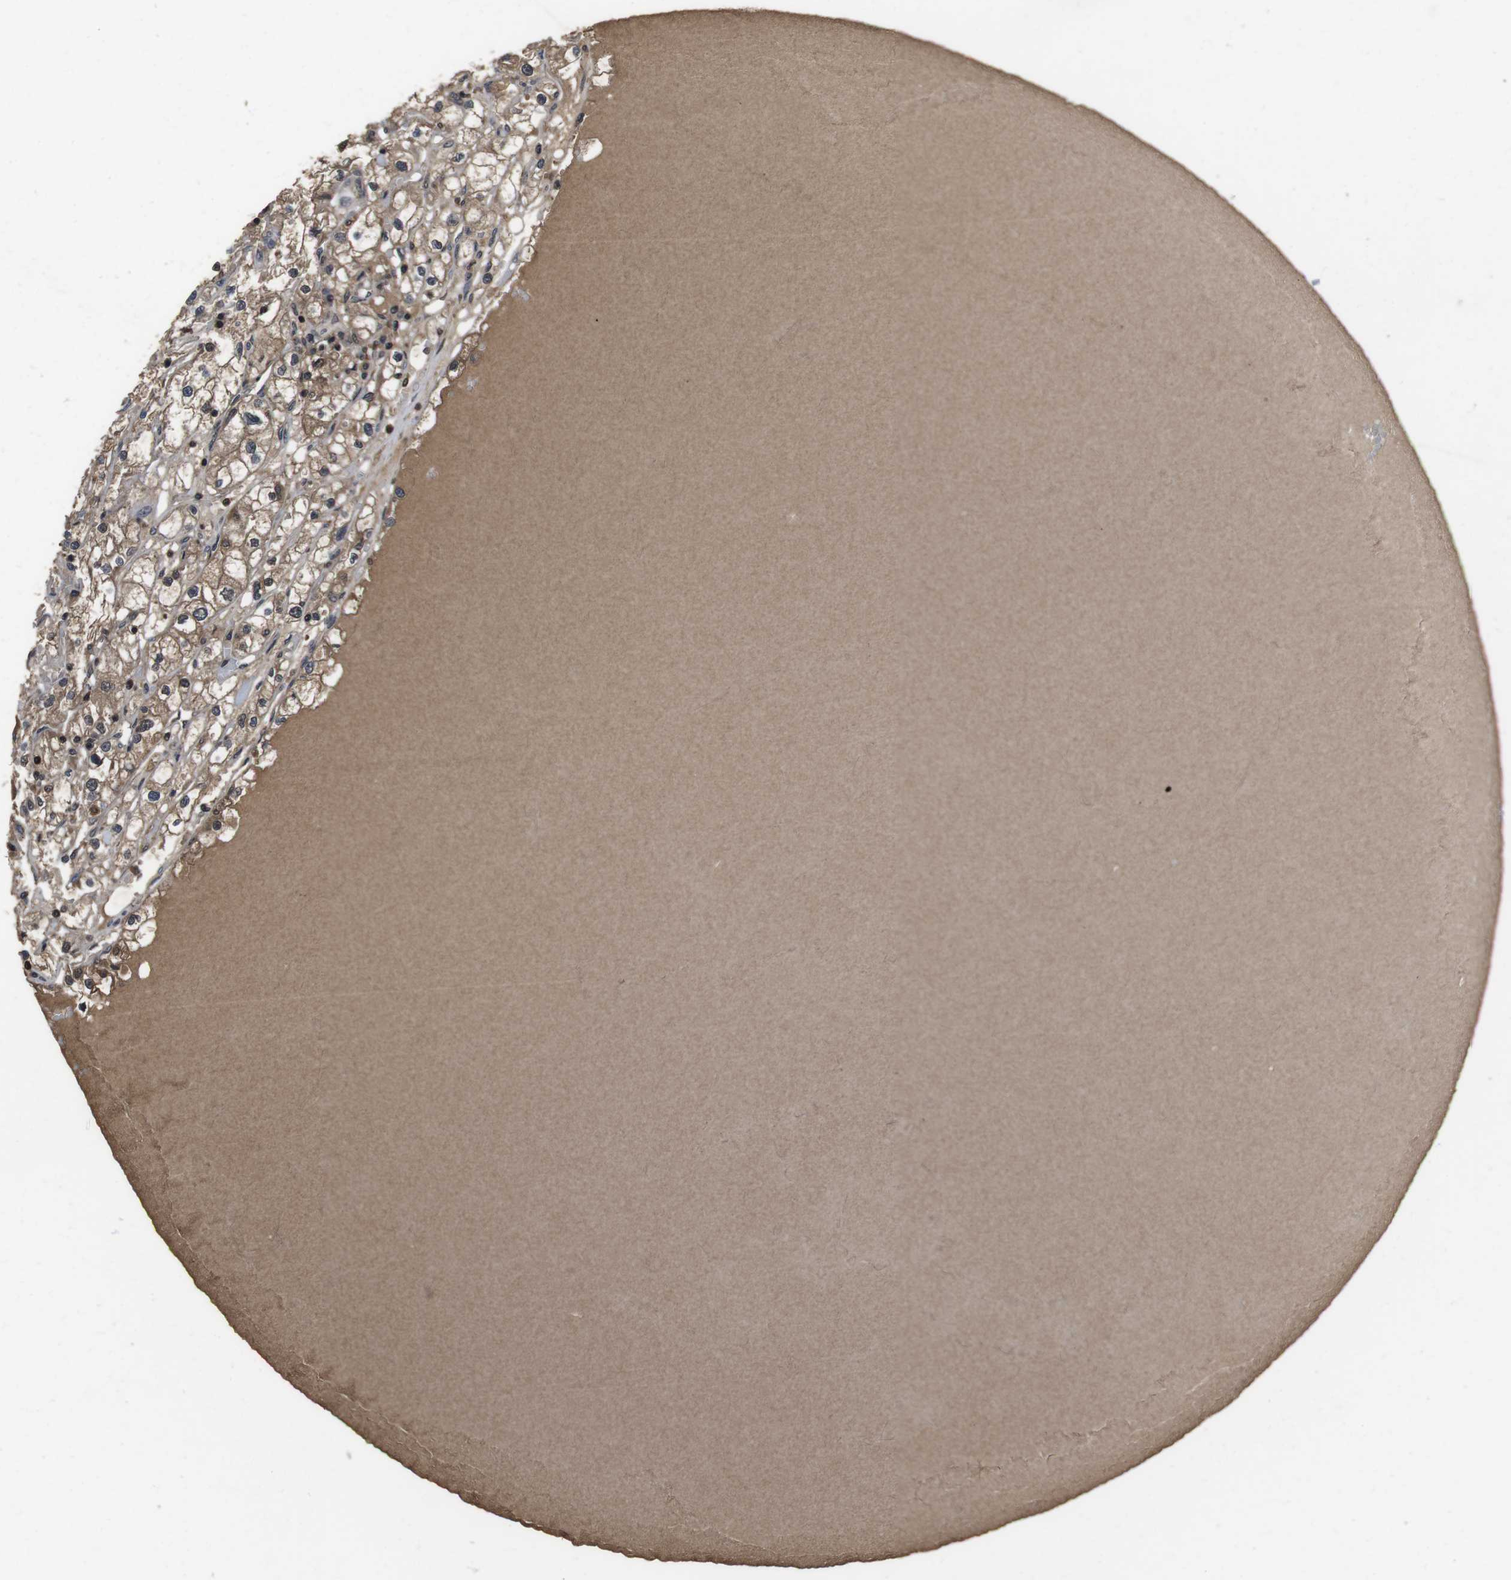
{"staining": {"intensity": "moderate", "quantity": ">75%", "location": "cytoplasmic/membranous"}, "tissue": "renal cancer", "cell_type": "Tumor cells", "image_type": "cancer", "snomed": [{"axis": "morphology", "description": "Adenocarcinoma, NOS"}, {"axis": "topography", "description": "Kidney"}], "caption": "Renal cancer was stained to show a protein in brown. There is medium levels of moderate cytoplasmic/membranous expression in about >75% of tumor cells.", "gene": "CXCL11", "patient": {"sex": "male", "age": 56}}